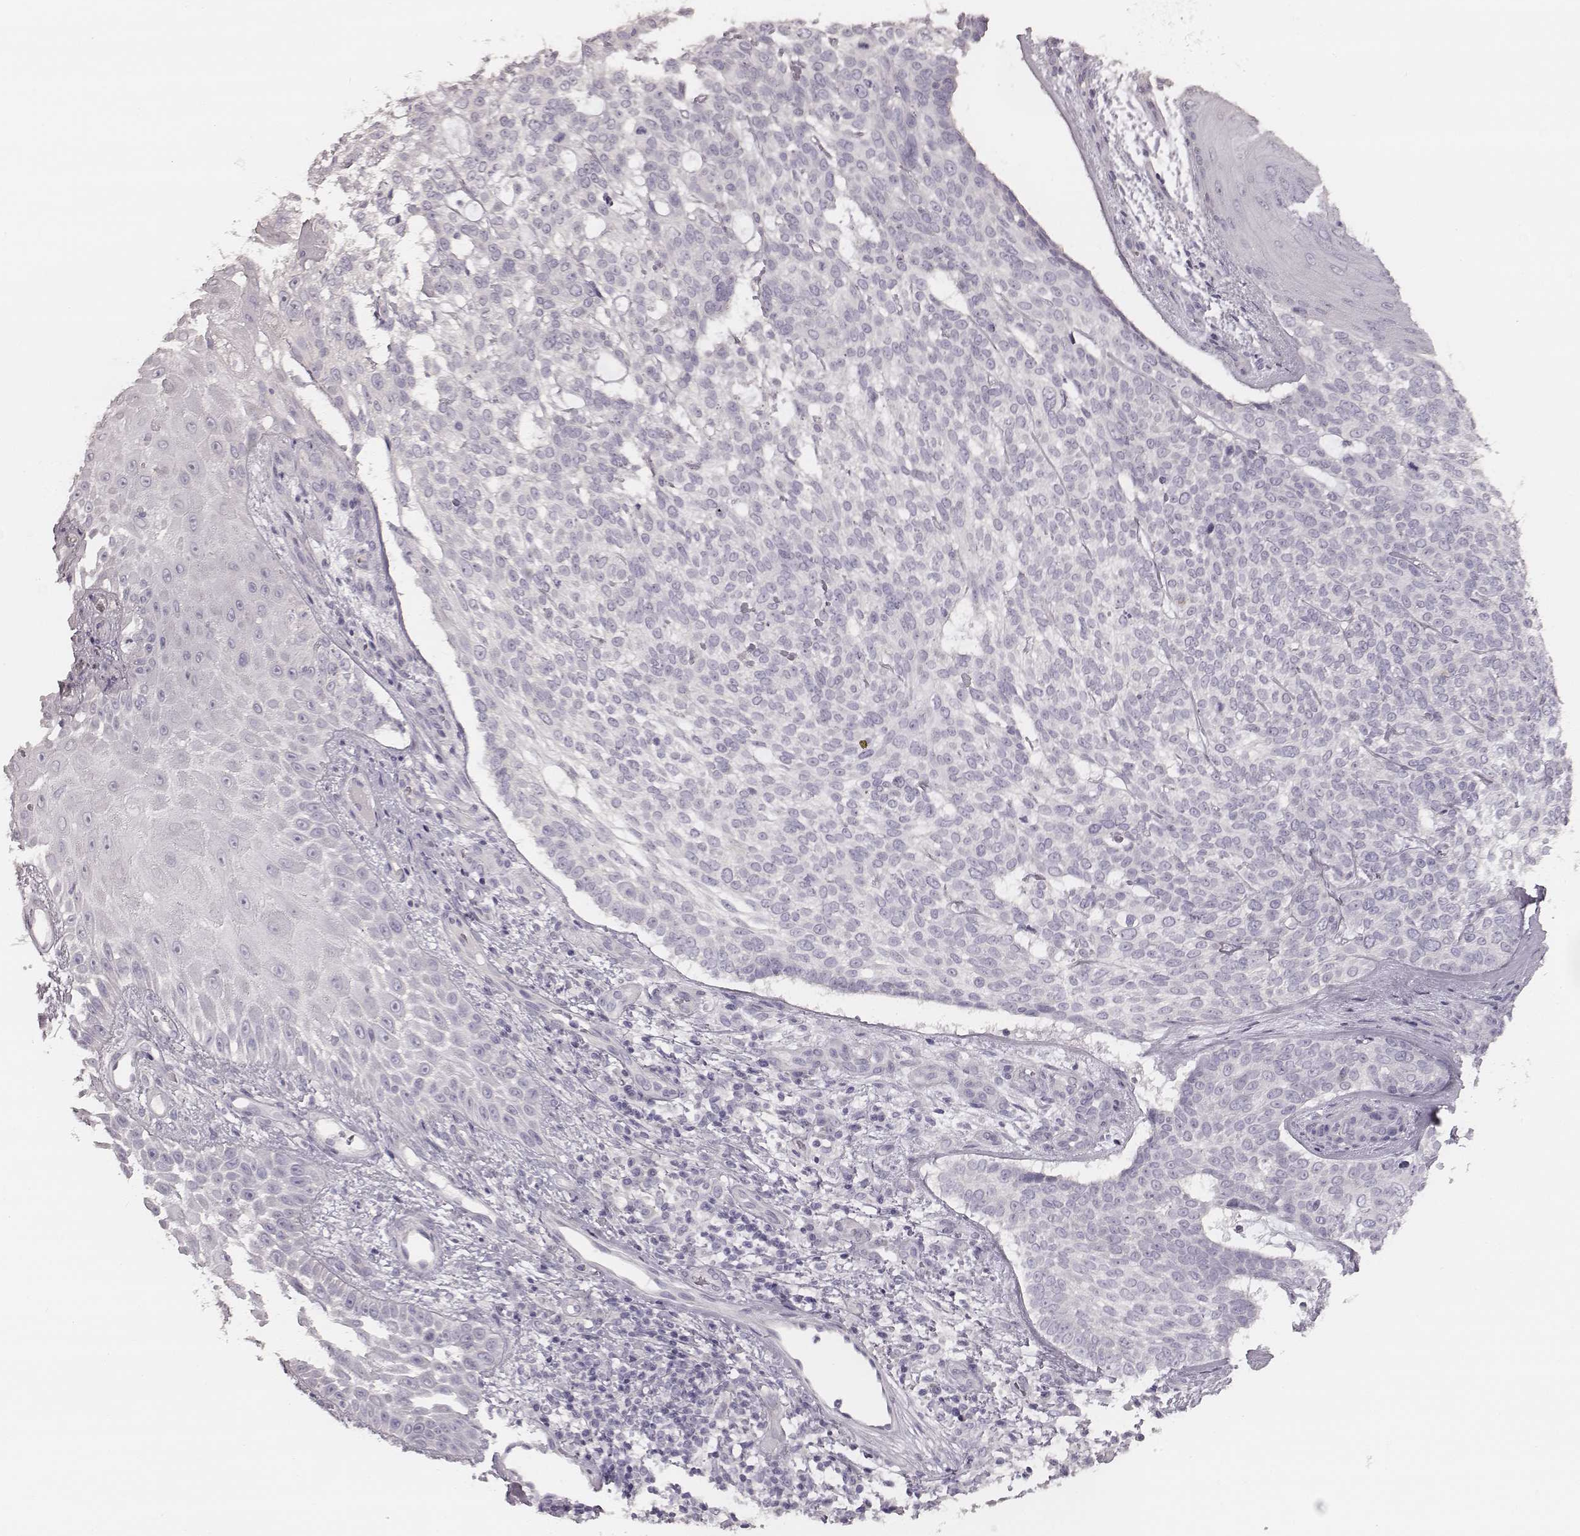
{"staining": {"intensity": "negative", "quantity": "none", "location": "none"}, "tissue": "skin cancer", "cell_type": "Tumor cells", "image_type": "cancer", "snomed": [{"axis": "morphology", "description": "Basal cell carcinoma"}, {"axis": "topography", "description": "Skin"}], "caption": "This is an IHC histopathology image of human skin basal cell carcinoma. There is no expression in tumor cells.", "gene": "ZP4", "patient": {"sex": "male", "age": 72}}